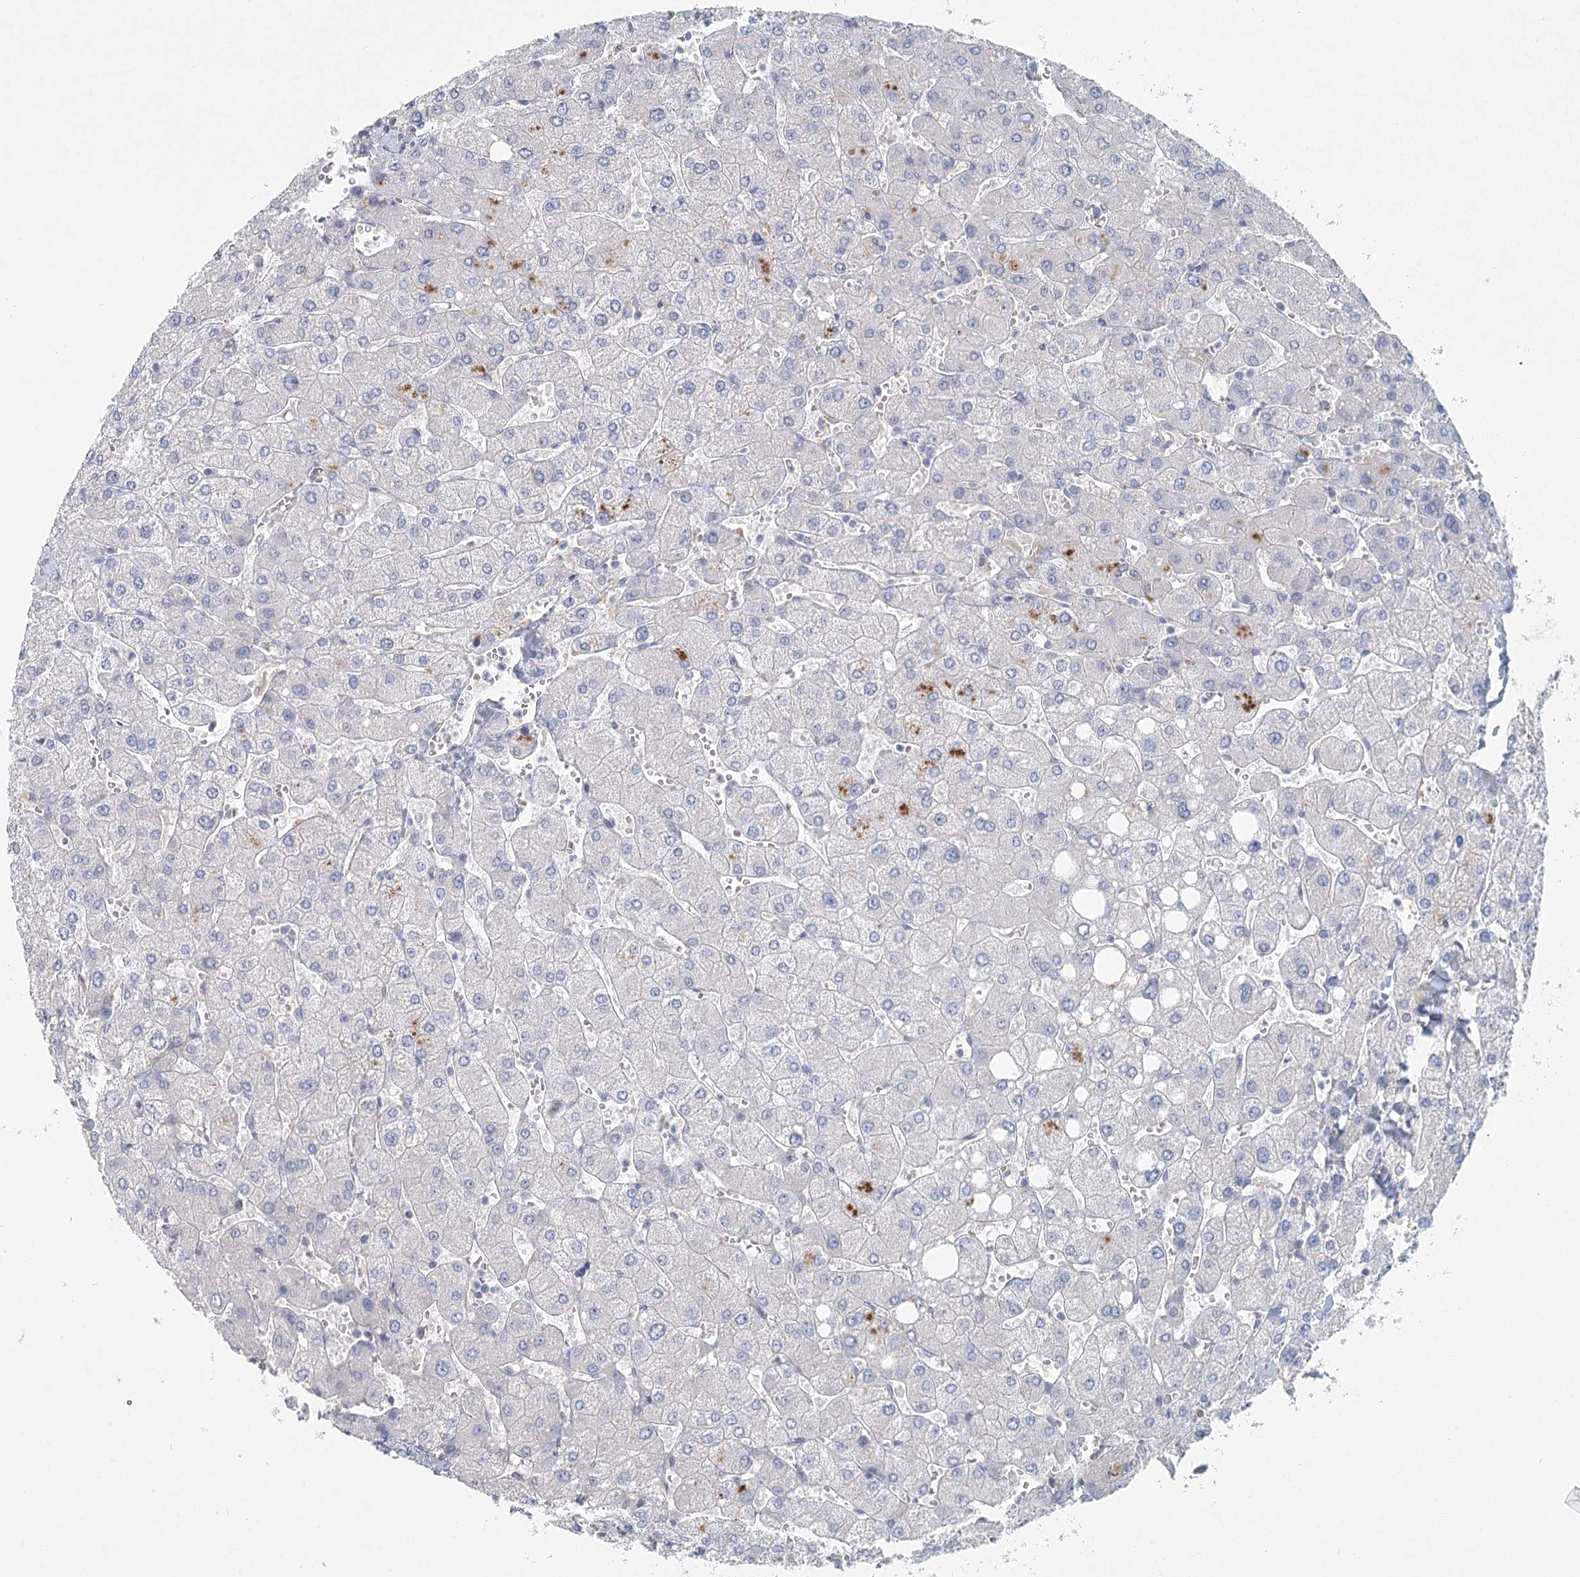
{"staining": {"intensity": "negative", "quantity": "none", "location": "none"}, "tissue": "liver", "cell_type": "Cholangiocytes", "image_type": "normal", "snomed": [{"axis": "morphology", "description": "Normal tissue, NOS"}, {"axis": "topography", "description": "Liver"}], "caption": "Human liver stained for a protein using immunohistochemistry reveals no staining in cholangiocytes.", "gene": "DNMBP", "patient": {"sex": "male", "age": 55}}